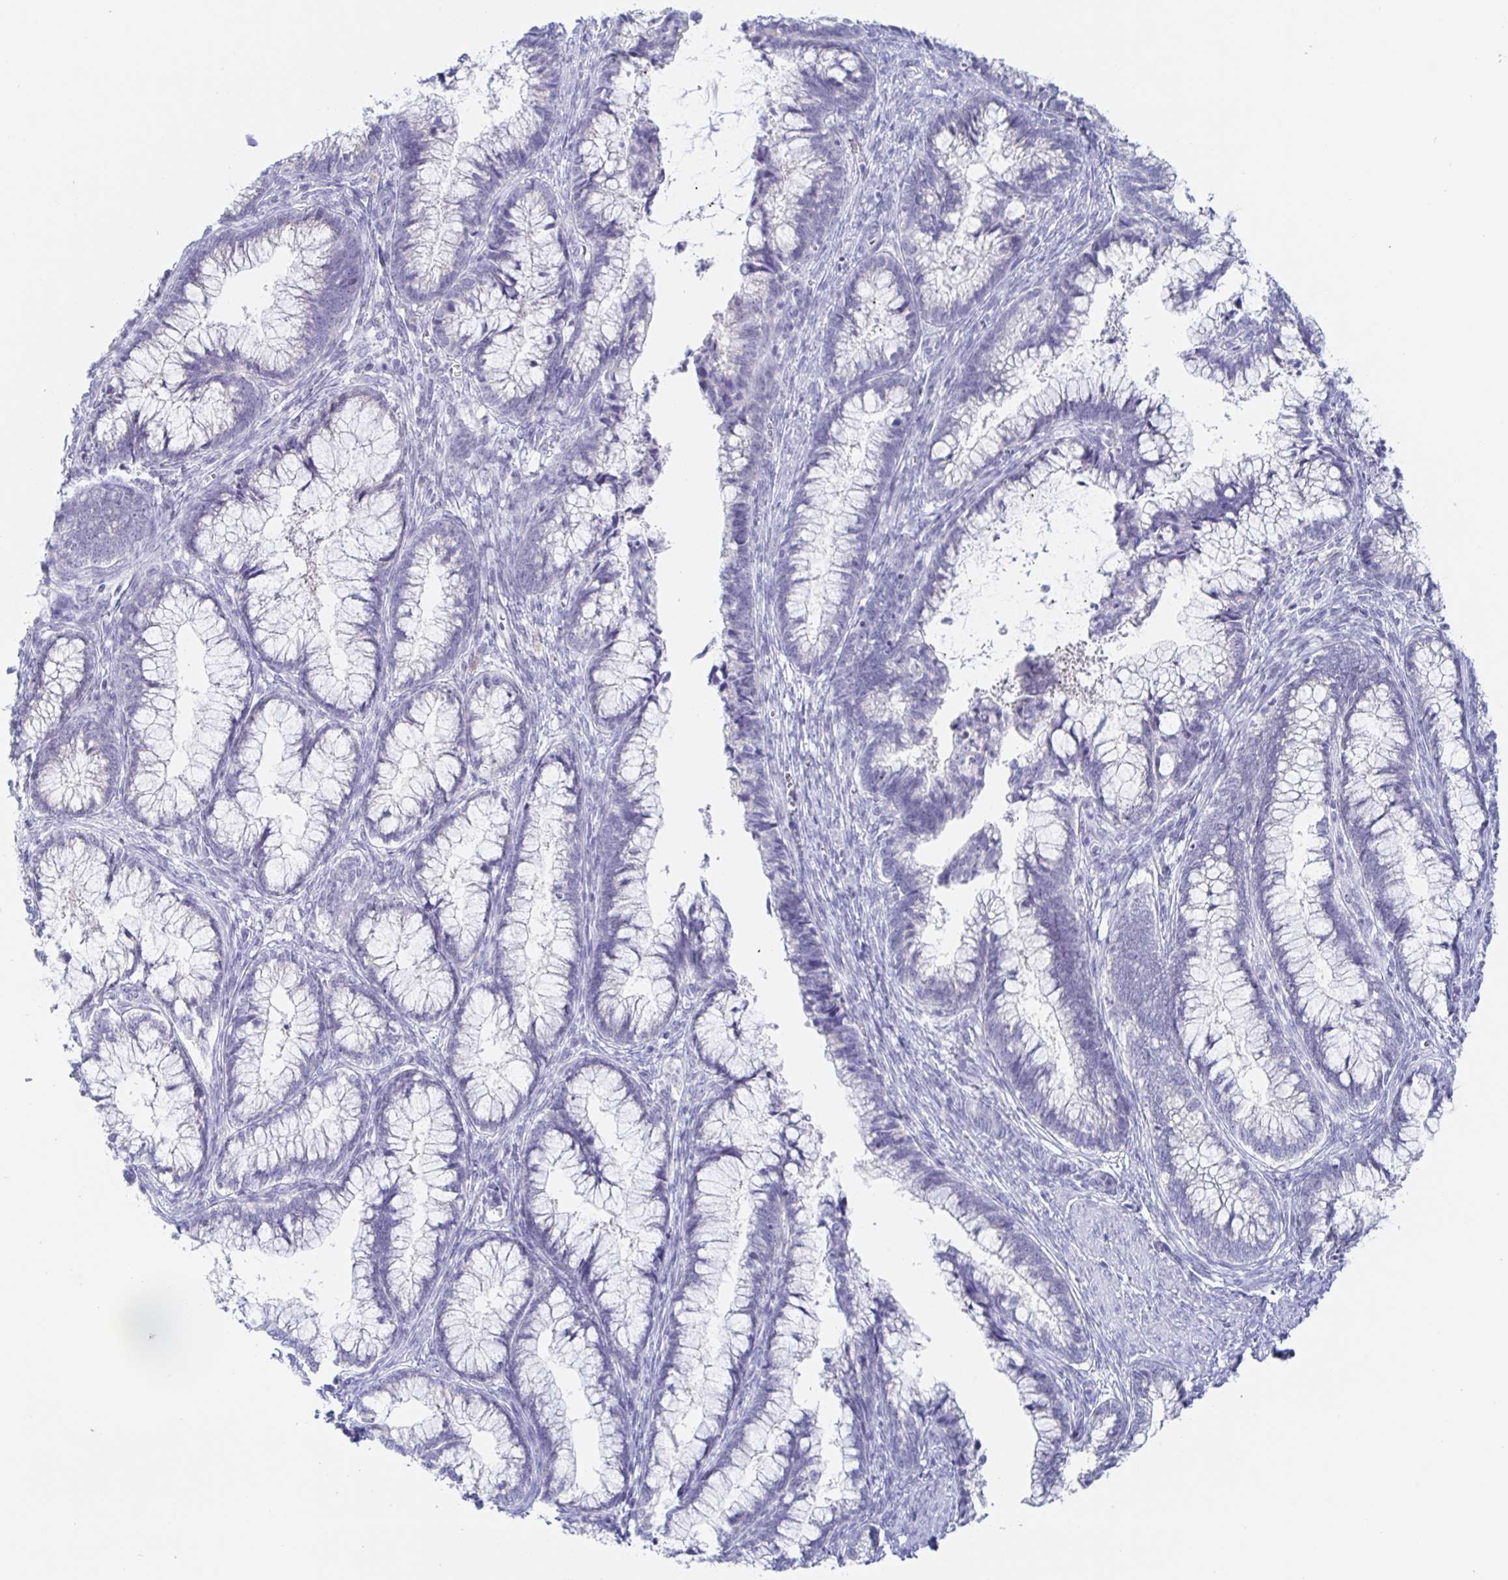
{"staining": {"intensity": "negative", "quantity": "none", "location": "none"}, "tissue": "cervical cancer", "cell_type": "Tumor cells", "image_type": "cancer", "snomed": [{"axis": "morphology", "description": "Adenocarcinoma, NOS"}, {"axis": "topography", "description": "Cervix"}], "caption": "Tumor cells are negative for brown protein staining in cervical cancer (adenocarcinoma).", "gene": "SIAH3", "patient": {"sex": "female", "age": 44}}